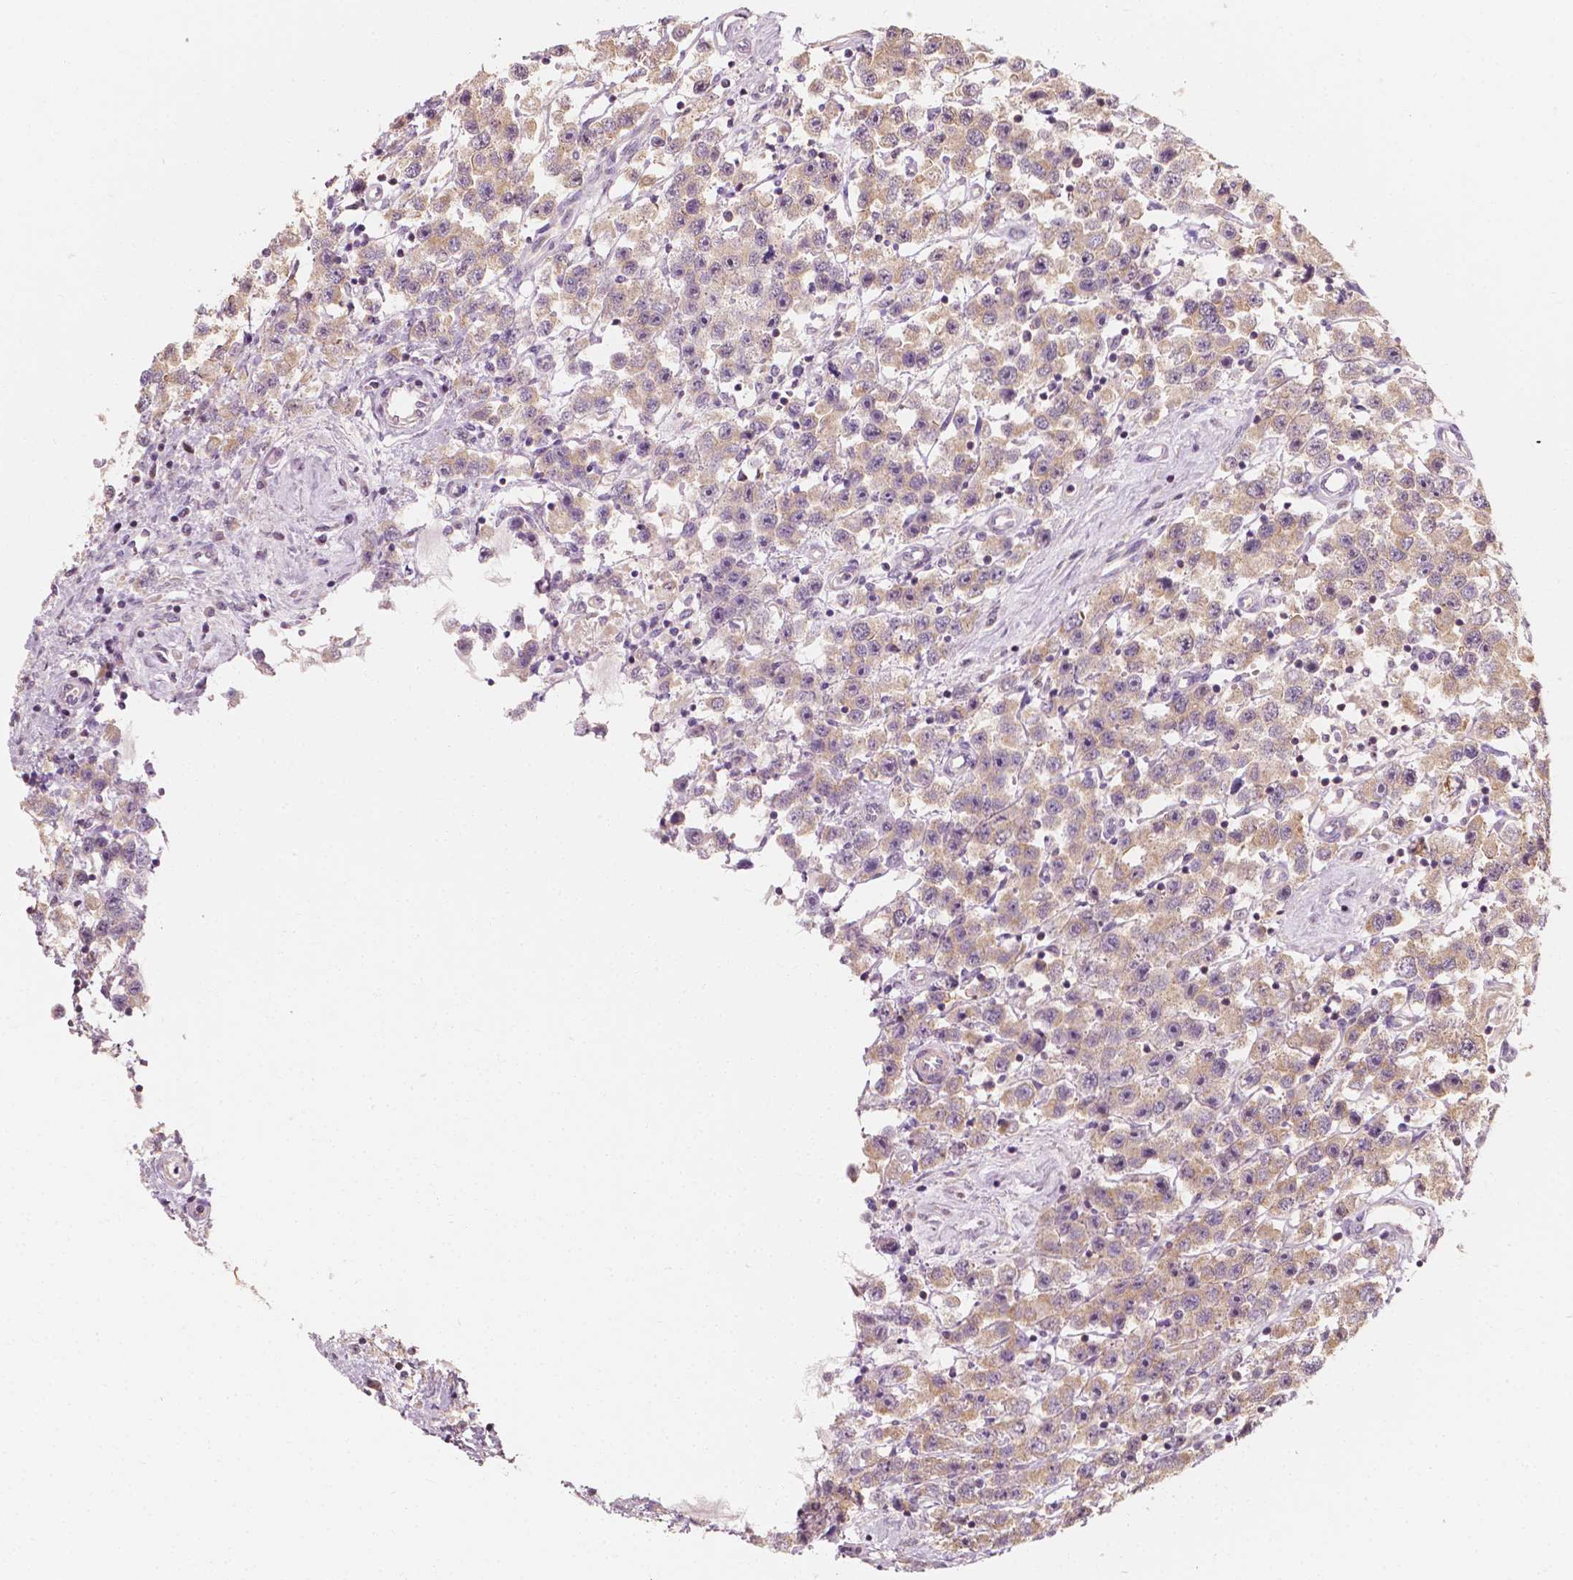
{"staining": {"intensity": "weak", "quantity": ">75%", "location": "cytoplasmic/membranous,nuclear"}, "tissue": "testis cancer", "cell_type": "Tumor cells", "image_type": "cancer", "snomed": [{"axis": "morphology", "description": "Seminoma, NOS"}, {"axis": "topography", "description": "Testis"}], "caption": "The image demonstrates immunohistochemical staining of testis seminoma. There is weak cytoplasmic/membranous and nuclear positivity is seen in about >75% of tumor cells.", "gene": "SHPK", "patient": {"sex": "male", "age": 45}}